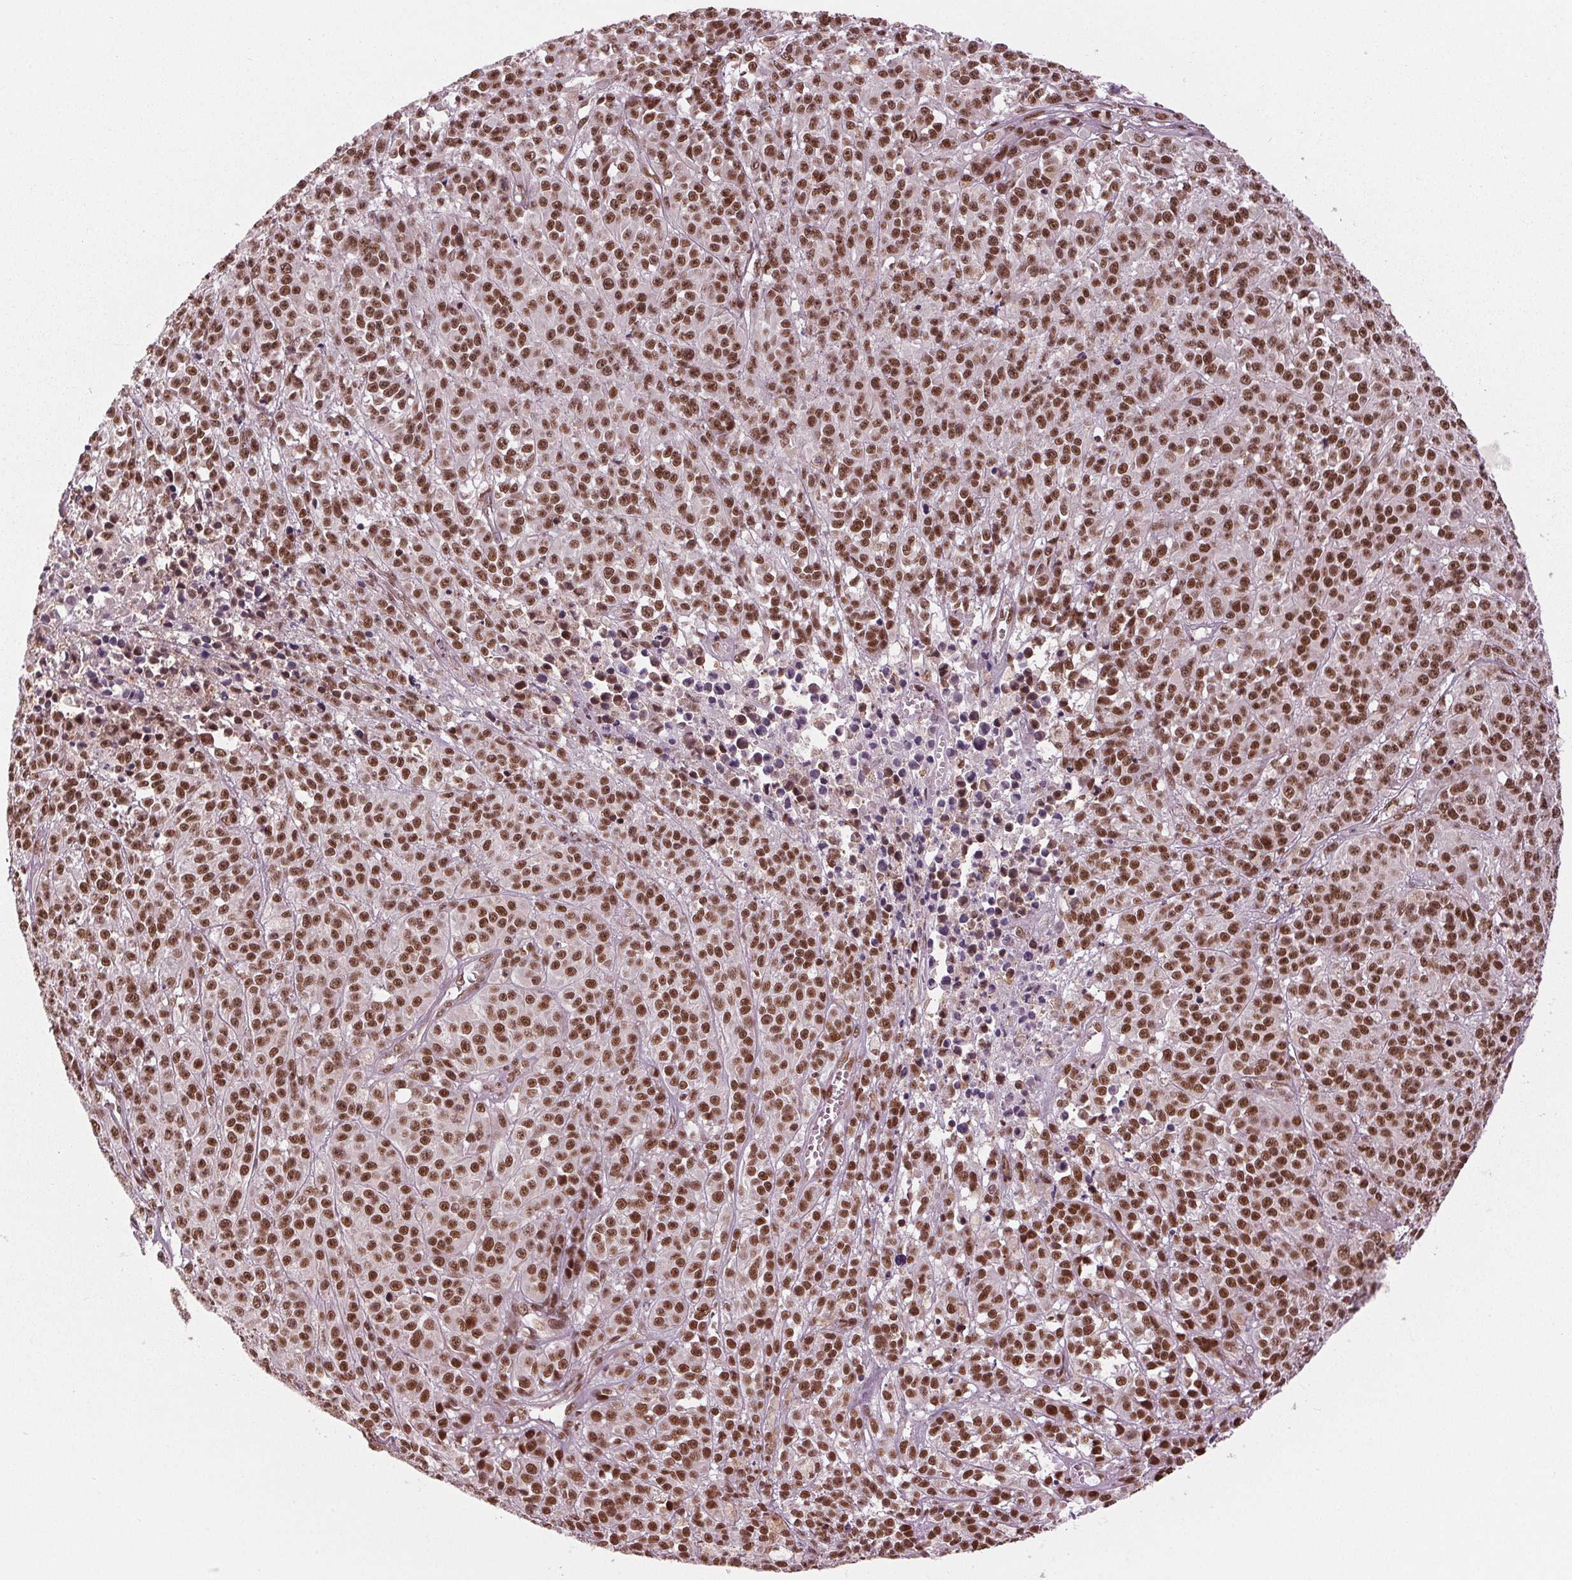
{"staining": {"intensity": "strong", "quantity": ">75%", "location": "nuclear"}, "tissue": "melanoma", "cell_type": "Tumor cells", "image_type": "cancer", "snomed": [{"axis": "morphology", "description": "Malignant melanoma, NOS"}, {"axis": "topography", "description": "Skin"}], "caption": "Immunohistochemistry (IHC) staining of melanoma, which exhibits high levels of strong nuclear staining in approximately >75% of tumor cells indicating strong nuclear protein expression. The staining was performed using DAB (3,3'-diaminobenzidine) (brown) for protein detection and nuclei were counterstained in hematoxylin (blue).", "gene": "LSM2", "patient": {"sex": "female", "age": 58}}